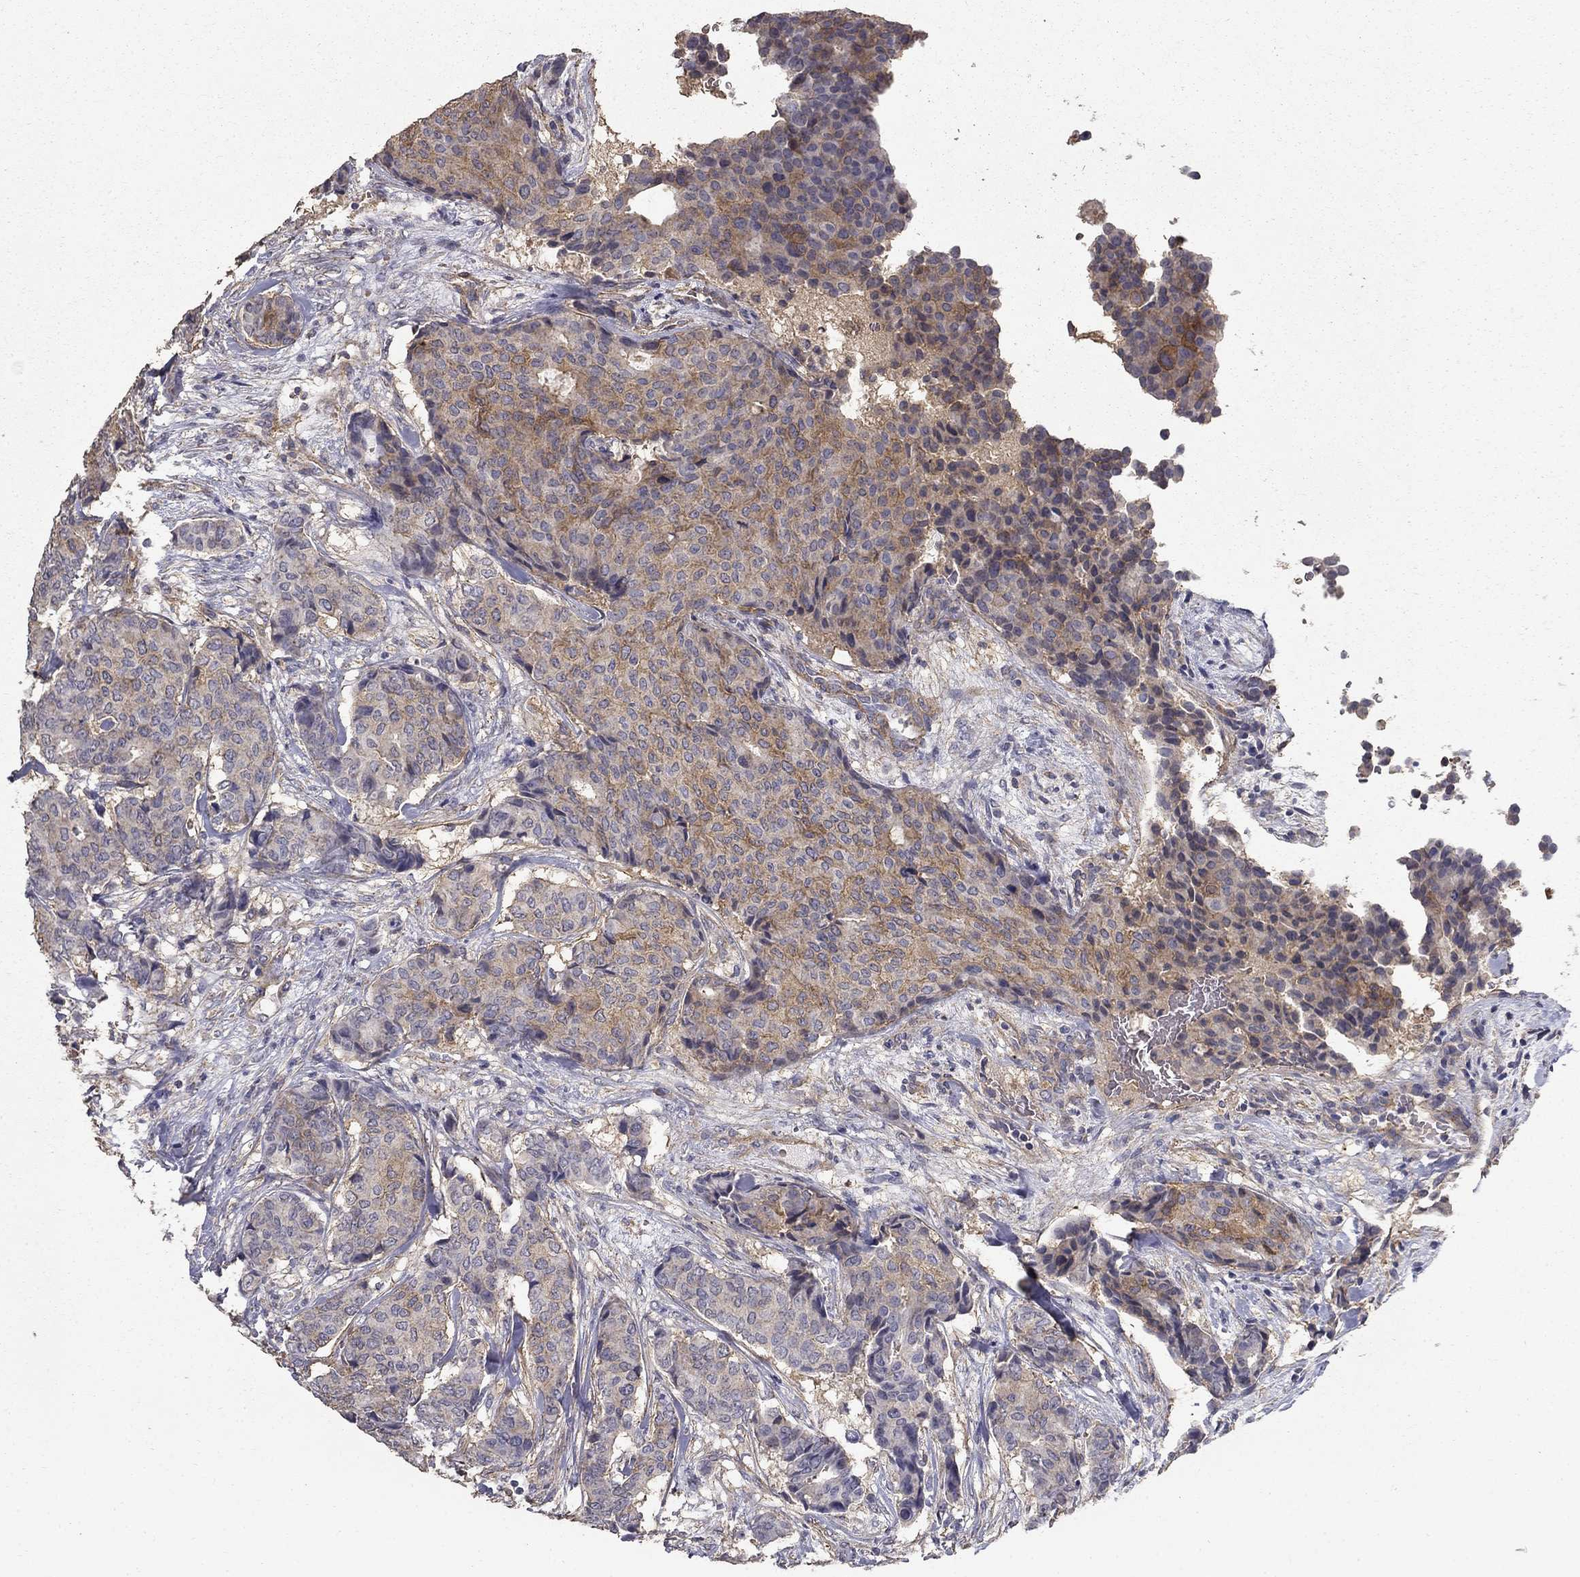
{"staining": {"intensity": "moderate", "quantity": "<25%", "location": "cytoplasmic/membranous"}, "tissue": "breast cancer", "cell_type": "Tumor cells", "image_type": "cancer", "snomed": [{"axis": "morphology", "description": "Duct carcinoma"}, {"axis": "topography", "description": "Breast"}], "caption": "This image demonstrates breast cancer (invasive ductal carcinoma) stained with immunohistochemistry (IHC) to label a protein in brown. The cytoplasmic/membranous of tumor cells show moderate positivity for the protein. Nuclei are counter-stained blue.", "gene": "MPP2", "patient": {"sex": "female", "age": 75}}